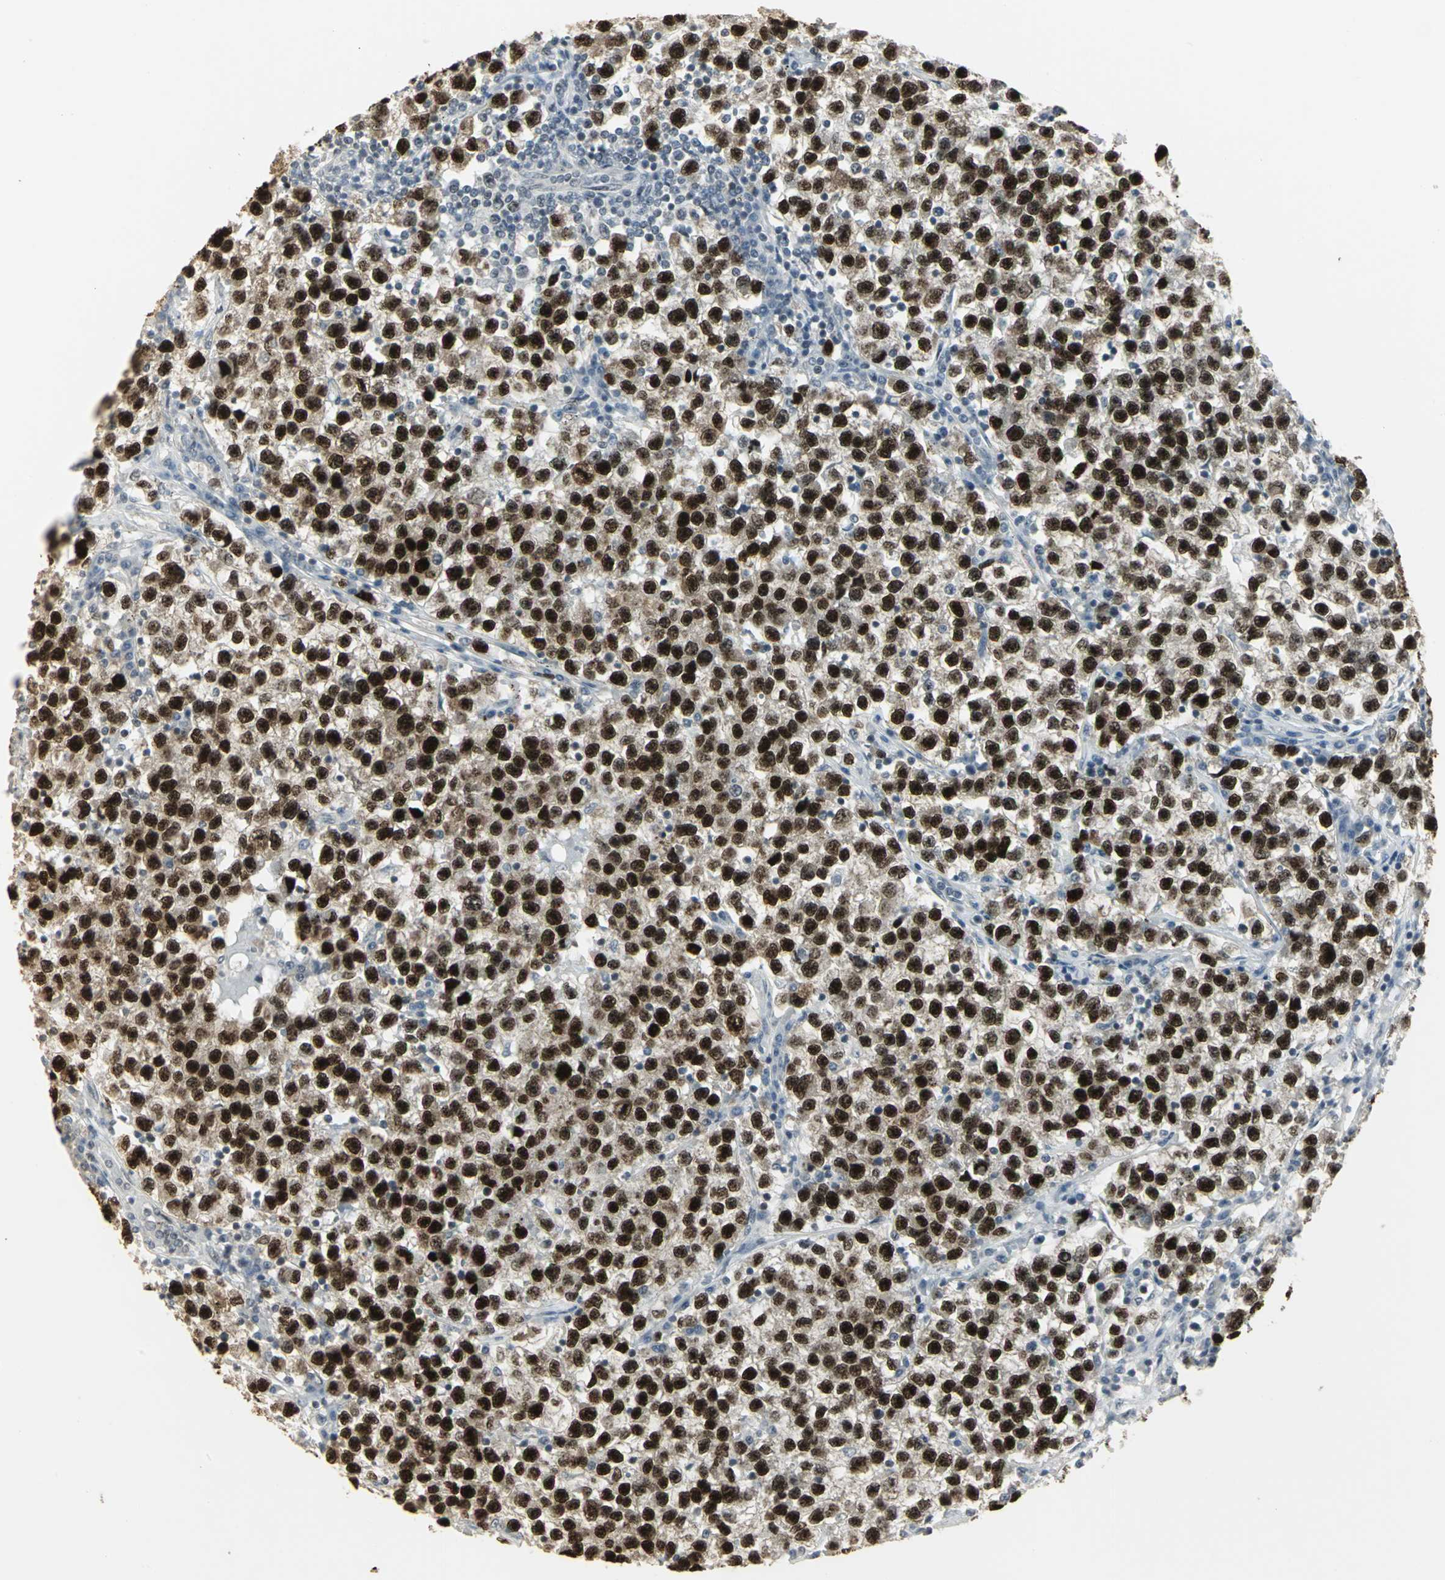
{"staining": {"intensity": "strong", "quantity": ">75%", "location": "nuclear"}, "tissue": "testis cancer", "cell_type": "Tumor cells", "image_type": "cancer", "snomed": [{"axis": "morphology", "description": "Seminoma, NOS"}, {"axis": "topography", "description": "Testis"}], "caption": "Immunohistochemical staining of testis cancer demonstrates high levels of strong nuclear staining in about >75% of tumor cells.", "gene": "CBX3", "patient": {"sex": "male", "age": 22}}